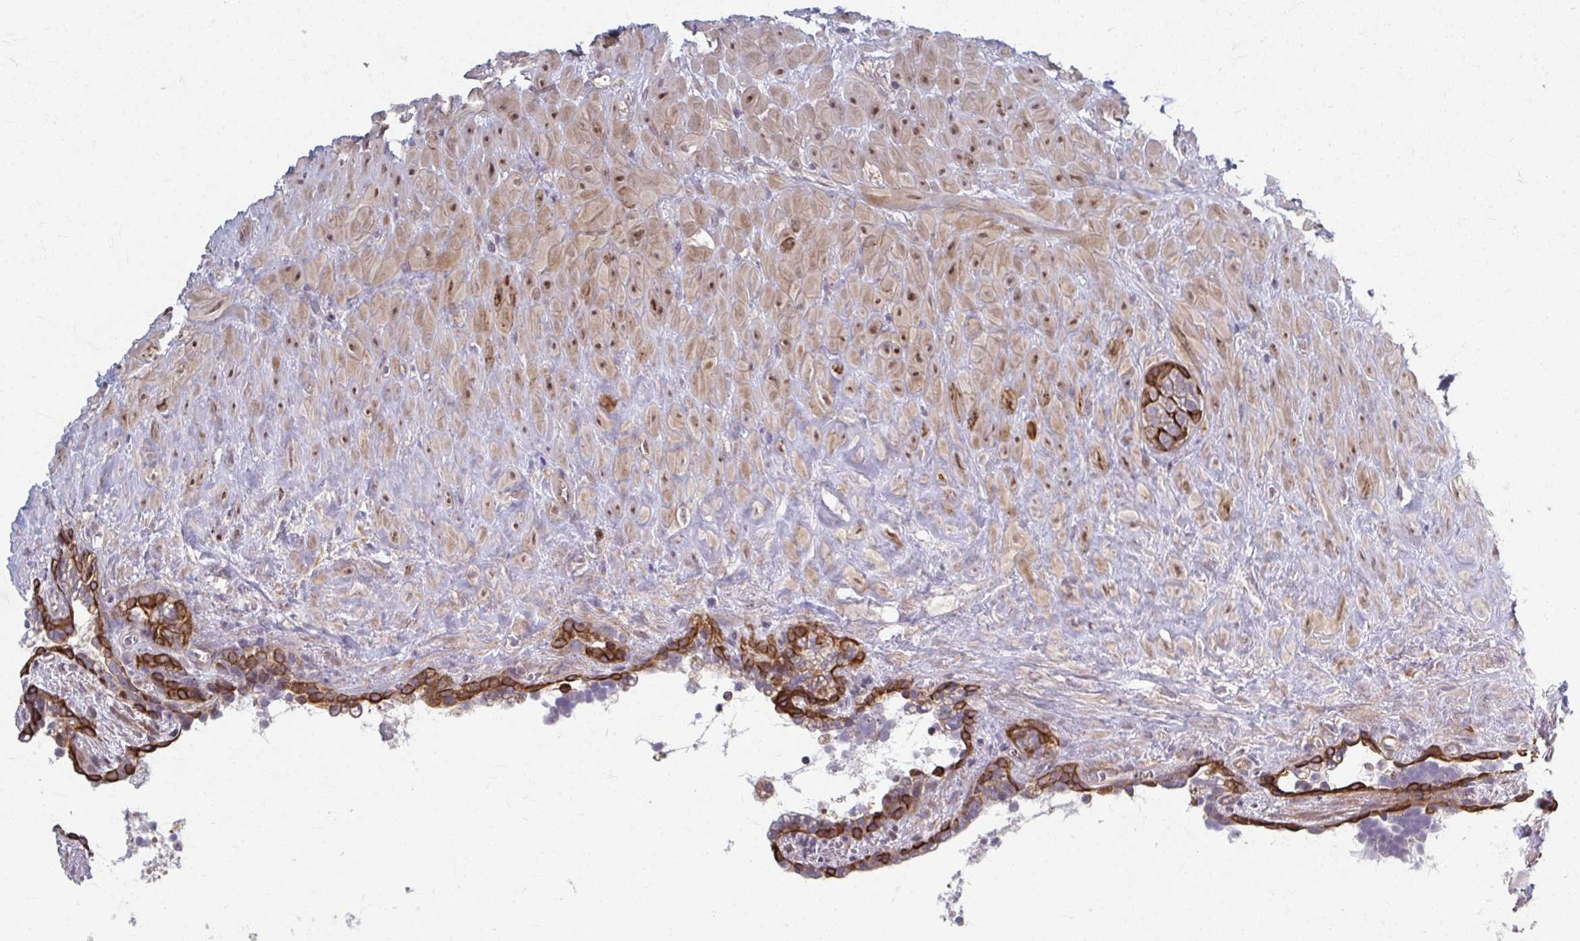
{"staining": {"intensity": "strong", "quantity": "25%-75%", "location": "cytoplasmic/membranous"}, "tissue": "seminal vesicle", "cell_type": "Glandular cells", "image_type": "normal", "snomed": [{"axis": "morphology", "description": "Normal tissue, NOS"}, {"axis": "topography", "description": "Seminal veicle"}], "caption": "Immunohistochemical staining of unremarkable seminal vesicle demonstrates strong cytoplasmic/membranous protein expression in approximately 25%-75% of glandular cells. Nuclei are stained in blue.", "gene": "EID2B", "patient": {"sex": "male", "age": 76}}